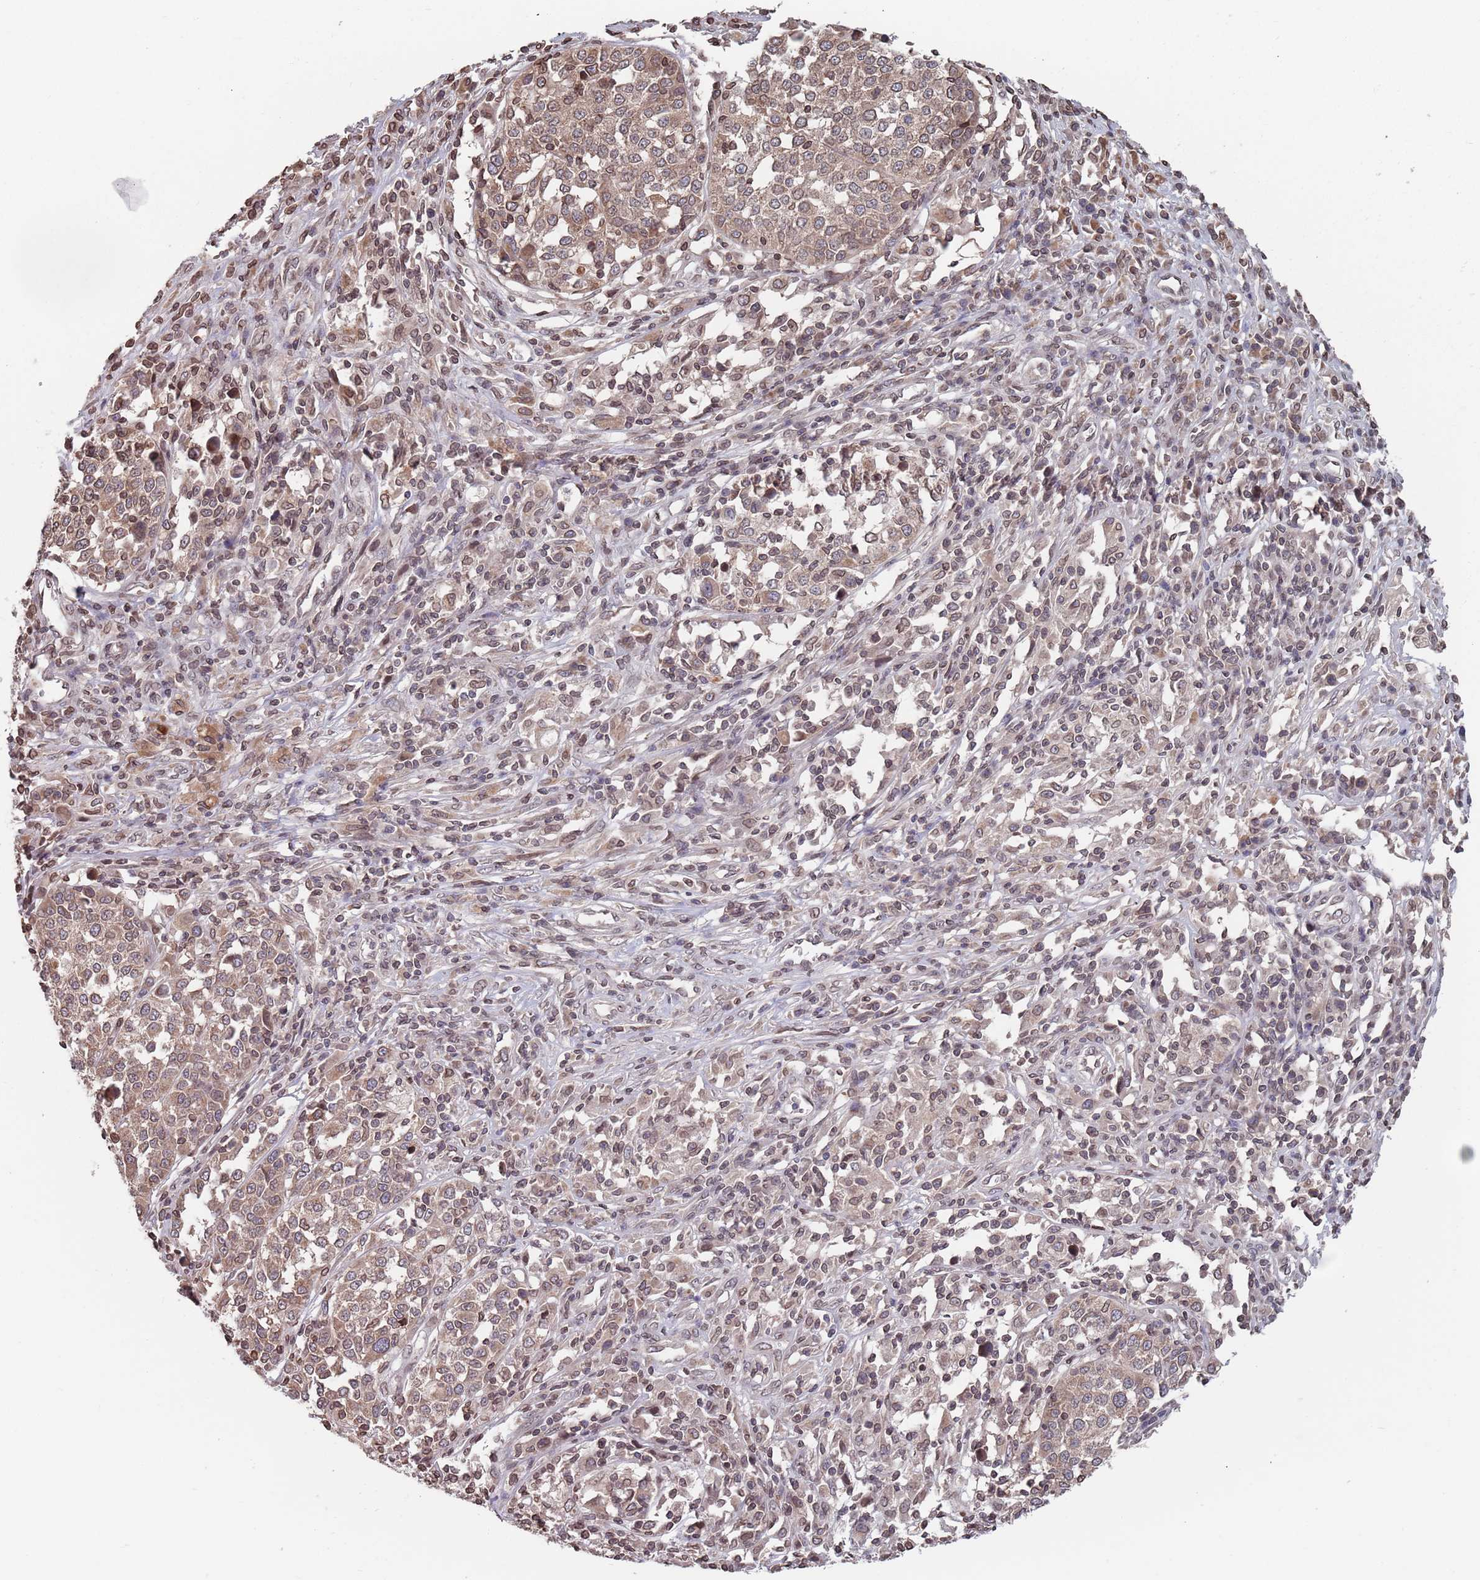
{"staining": {"intensity": "weak", "quantity": ">75%", "location": "cytoplasmic/membranous"}, "tissue": "melanoma", "cell_type": "Tumor cells", "image_type": "cancer", "snomed": [{"axis": "morphology", "description": "Malignant melanoma, Metastatic site"}, {"axis": "topography", "description": "Lymph node"}], "caption": "Malignant melanoma (metastatic site) stained with IHC exhibits weak cytoplasmic/membranous positivity in approximately >75% of tumor cells.", "gene": "SDHAF3", "patient": {"sex": "male", "age": 44}}